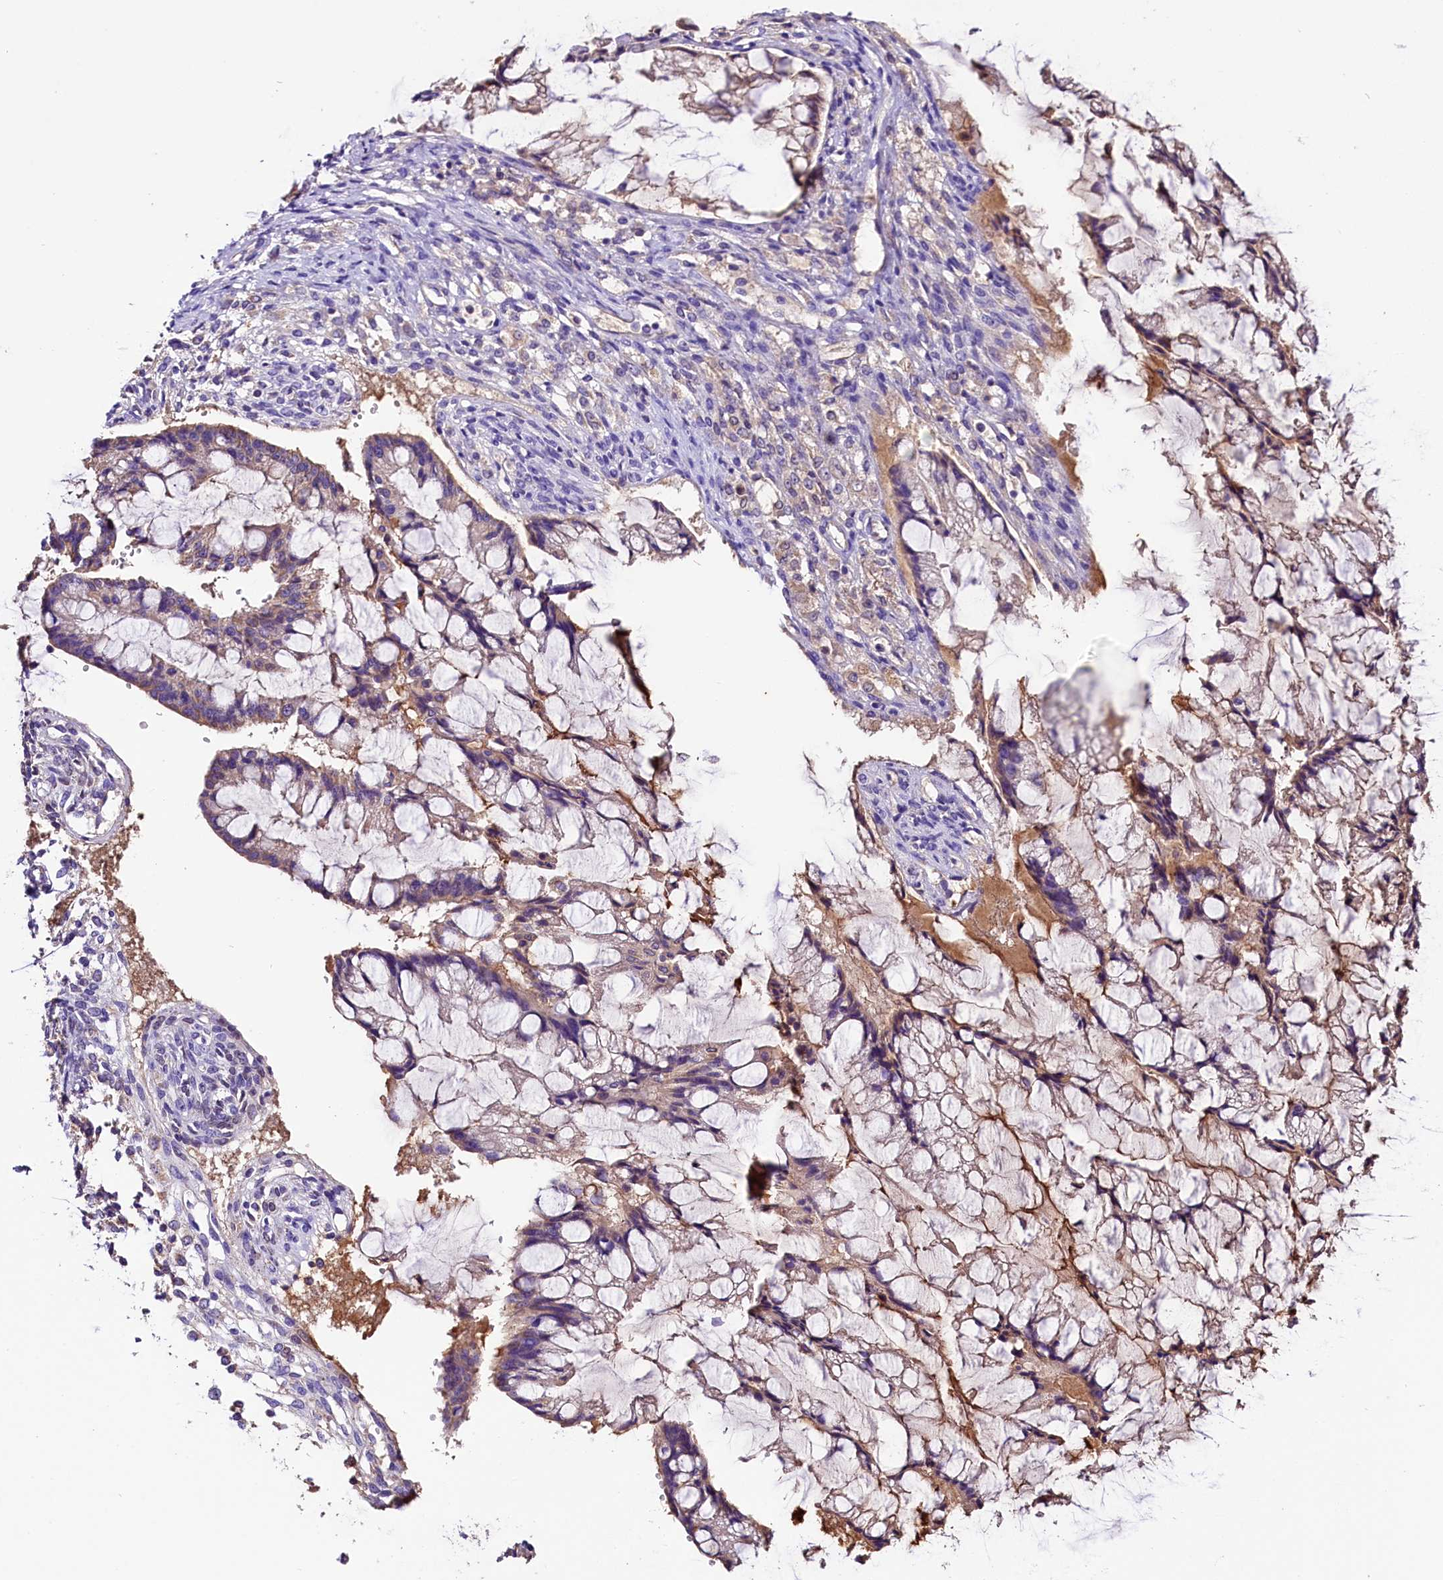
{"staining": {"intensity": "weak", "quantity": "25%-75%", "location": "cytoplasmic/membranous"}, "tissue": "ovarian cancer", "cell_type": "Tumor cells", "image_type": "cancer", "snomed": [{"axis": "morphology", "description": "Cystadenocarcinoma, mucinous, NOS"}, {"axis": "topography", "description": "Ovary"}], "caption": "There is low levels of weak cytoplasmic/membranous staining in tumor cells of mucinous cystadenocarcinoma (ovarian), as demonstrated by immunohistochemical staining (brown color).", "gene": "SIX5", "patient": {"sex": "female", "age": 73}}